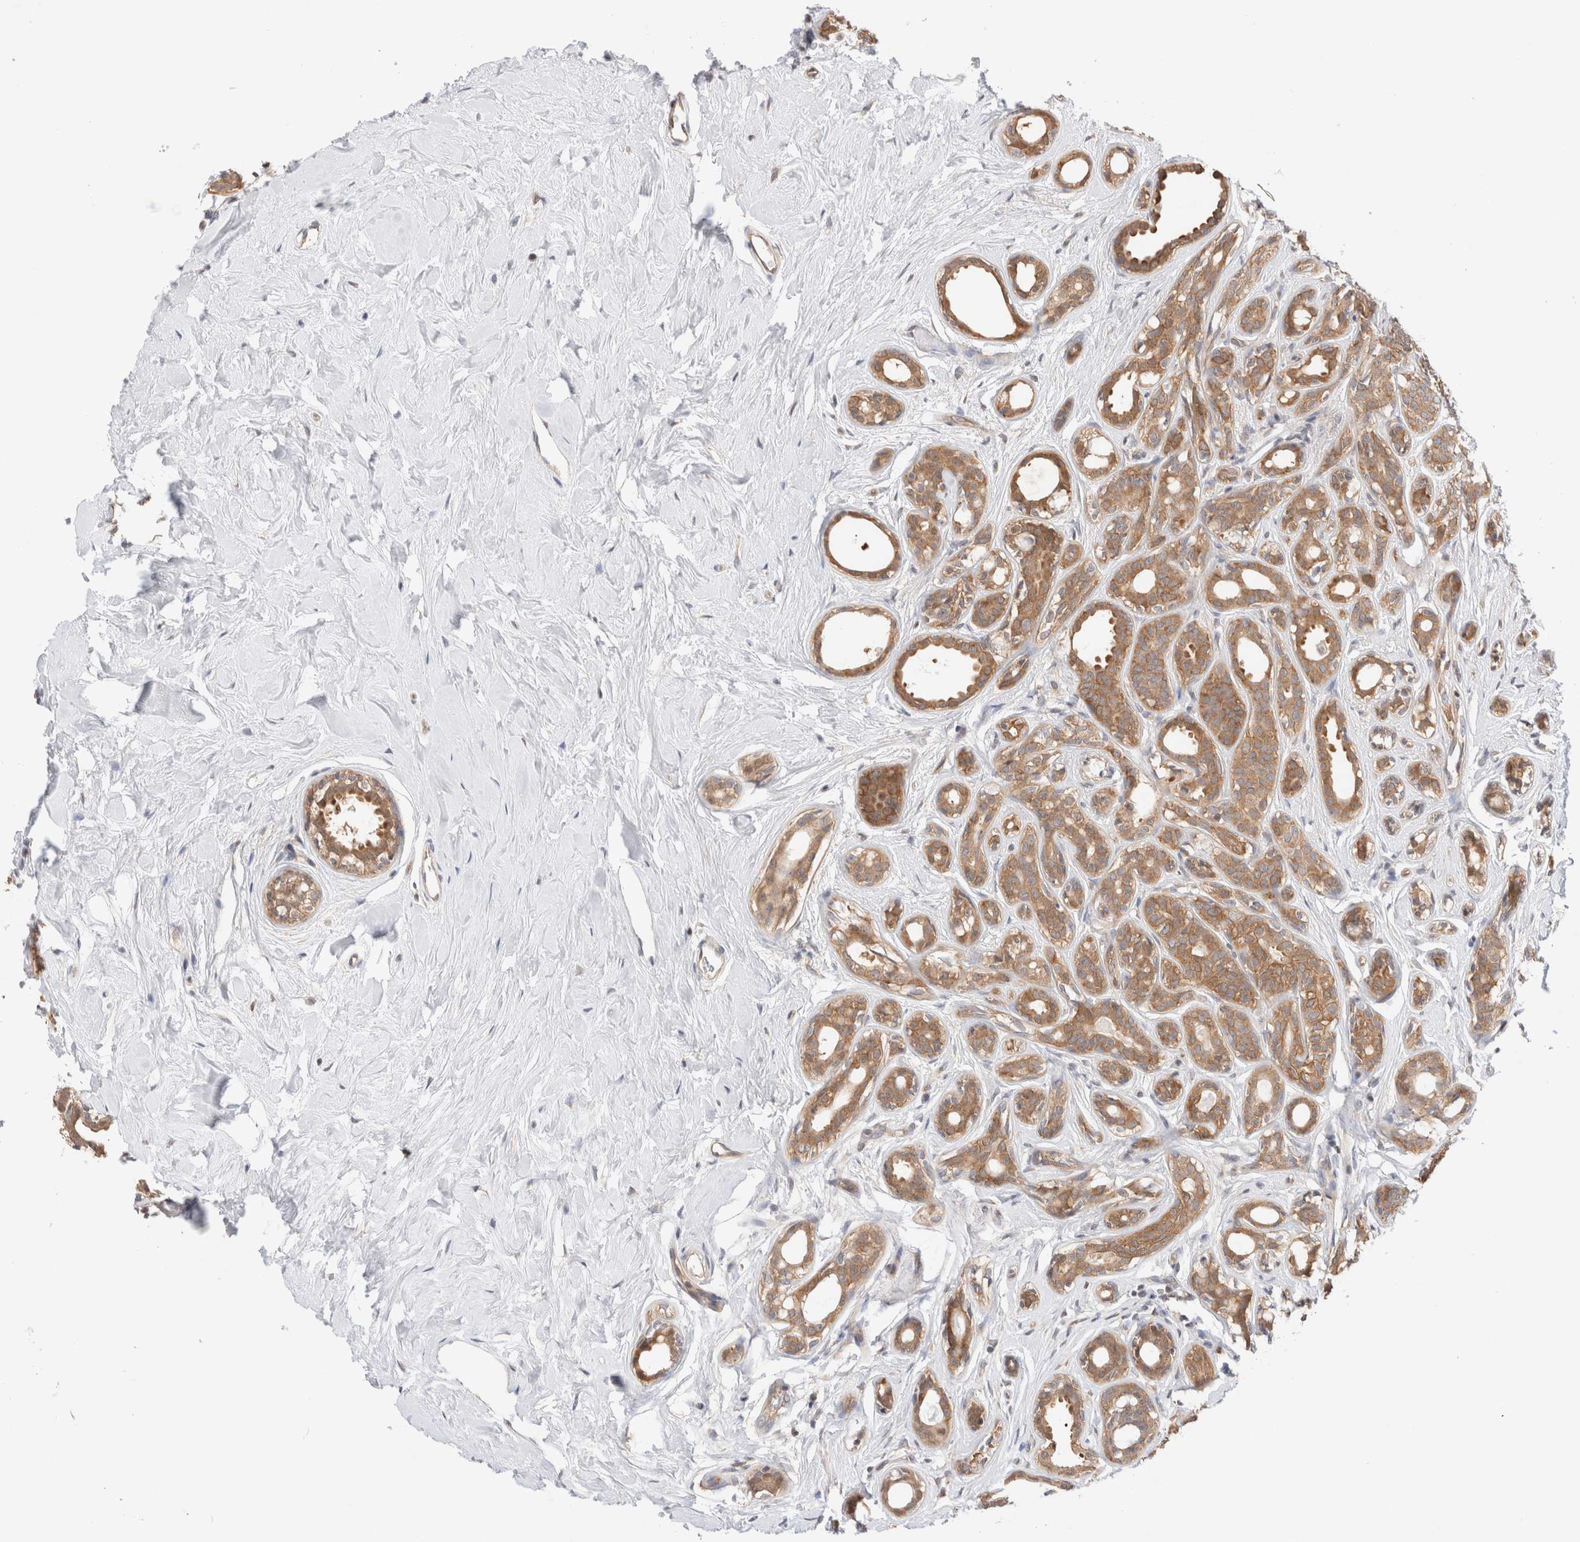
{"staining": {"intensity": "moderate", "quantity": ">75%", "location": "cytoplasmic/membranous"}, "tissue": "breast cancer", "cell_type": "Tumor cells", "image_type": "cancer", "snomed": [{"axis": "morphology", "description": "Duct carcinoma"}, {"axis": "topography", "description": "Breast"}], "caption": "Immunohistochemical staining of human infiltrating ductal carcinoma (breast) demonstrates medium levels of moderate cytoplasmic/membranous positivity in about >75% of tumor cells.", "gene": "C17orf97", "patient": {"sex": "female", "age": 55}}